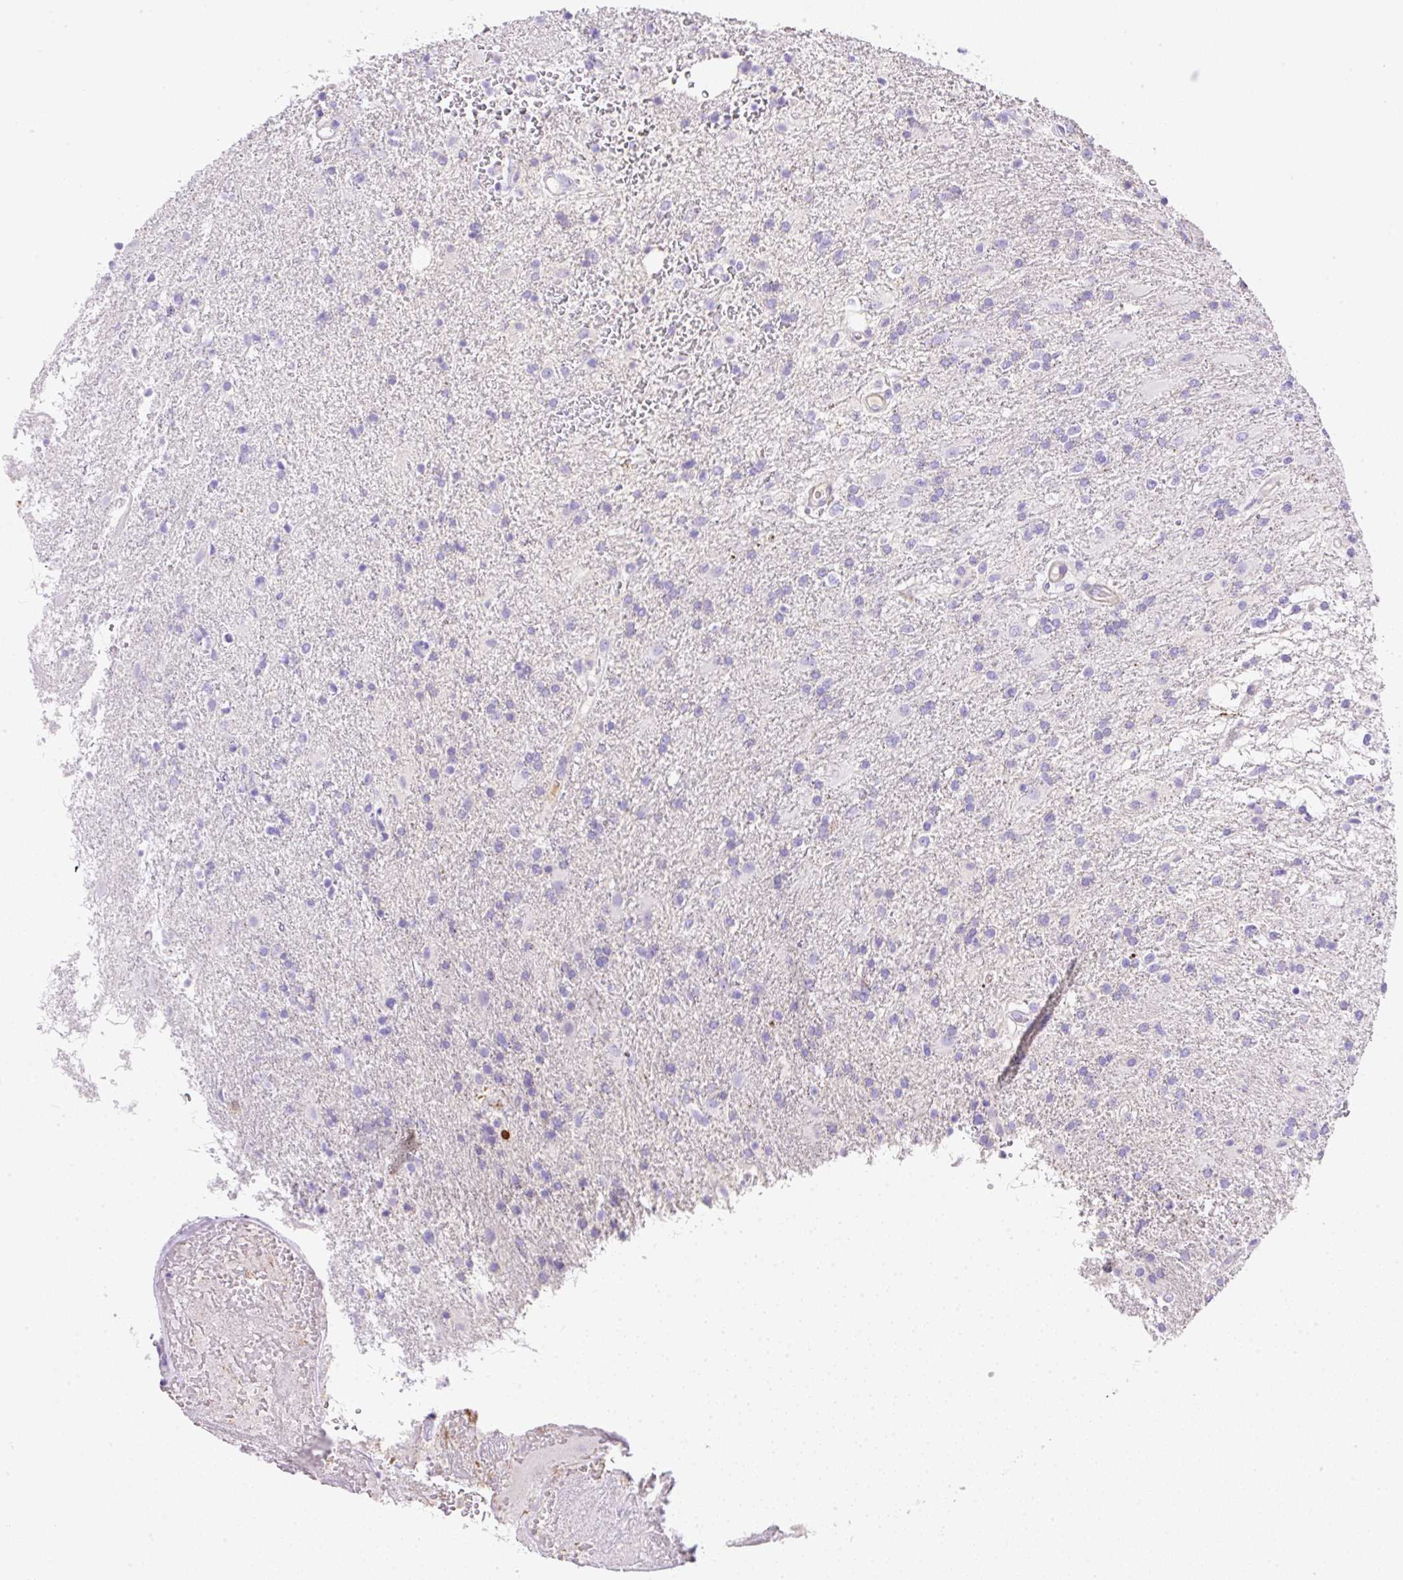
{"staining": {"intensity": "negative", "quantity": "none", "location": "none"}, "tissue": "glioma", "cell_type": "Tumor cells", "image_type": "cancer", "snomed": [{"axis": "morphology", "description": "Glioma, malignant, High grade"}, {"axis": "topography", "description": "Brain"}], "caption": "Photomicrograph shows no protein positivity in tumor cells of malignant glioma (high-grade) tissue. (DAB (3,3'-diaminobenzidine) IHC visualized using brightfield microscopy, high magnification).", "gene": "TDRD15", "patient": {"sex": "male", "age": 56}}